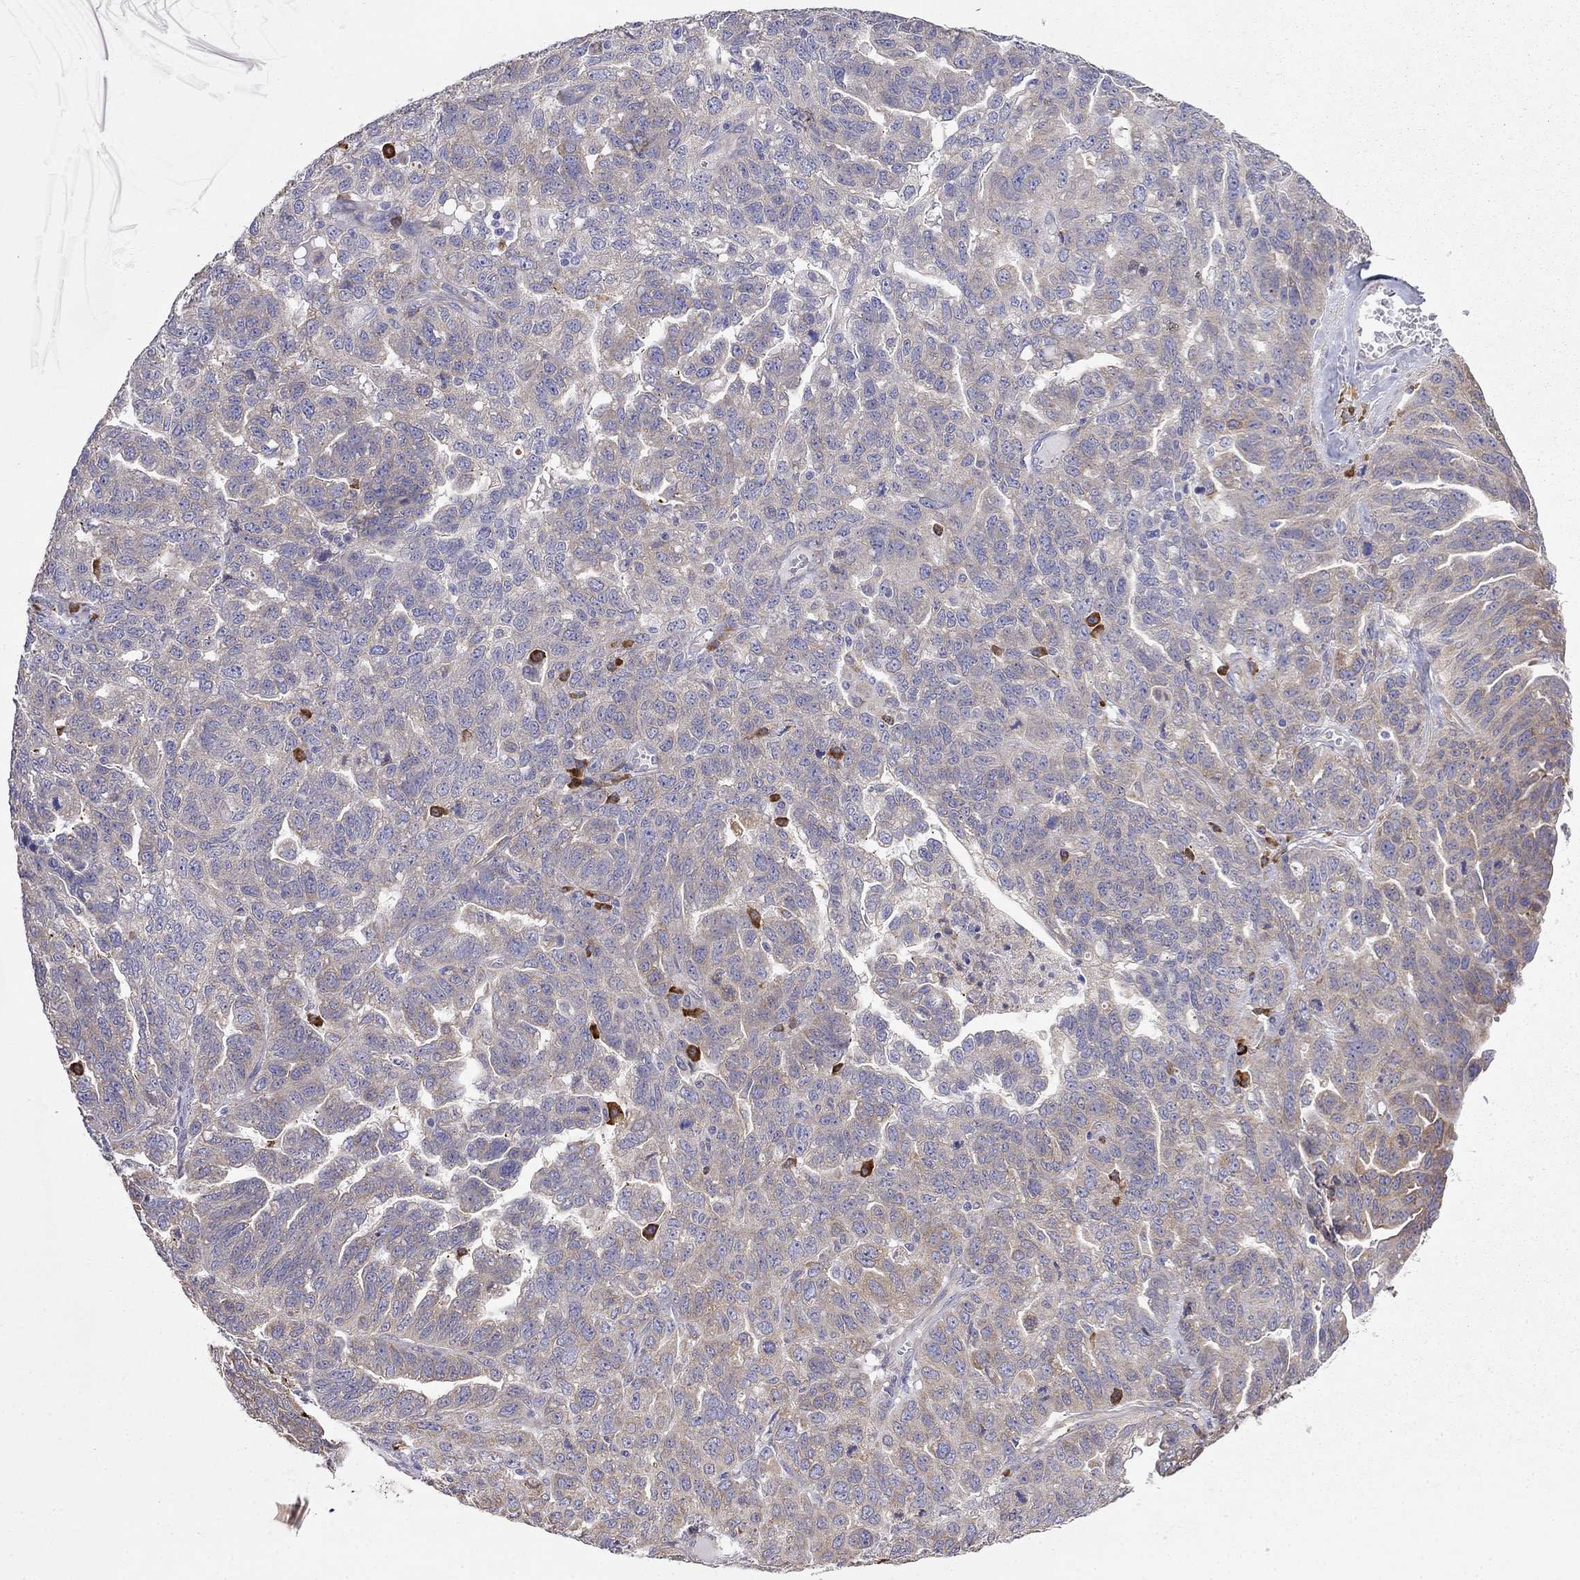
{"staining": {"intensity": "moderate", "quantity": "<25%", "location": "cytoplasmic/membranous"}, "tissue": "ovarian cancer", "cell_type": "Tumor cells", "image_type": "cancer", "snomed": [{"axis": "morphology", "description": "Cystadenocarcinoma, serous, NOS"}, {"axis": "topography", "description": "Ovary"}], "caption": "Immunohistochemistry micrograph of ovarian serous cystadenocarcinoma stained for a protein (brown), which demonstrates low levels of moderate cytoplasmic/membranous staining in about <25% of tumor cells.", "gene": "LONRF2", "patient": {"sex": "female", "age": 71}}